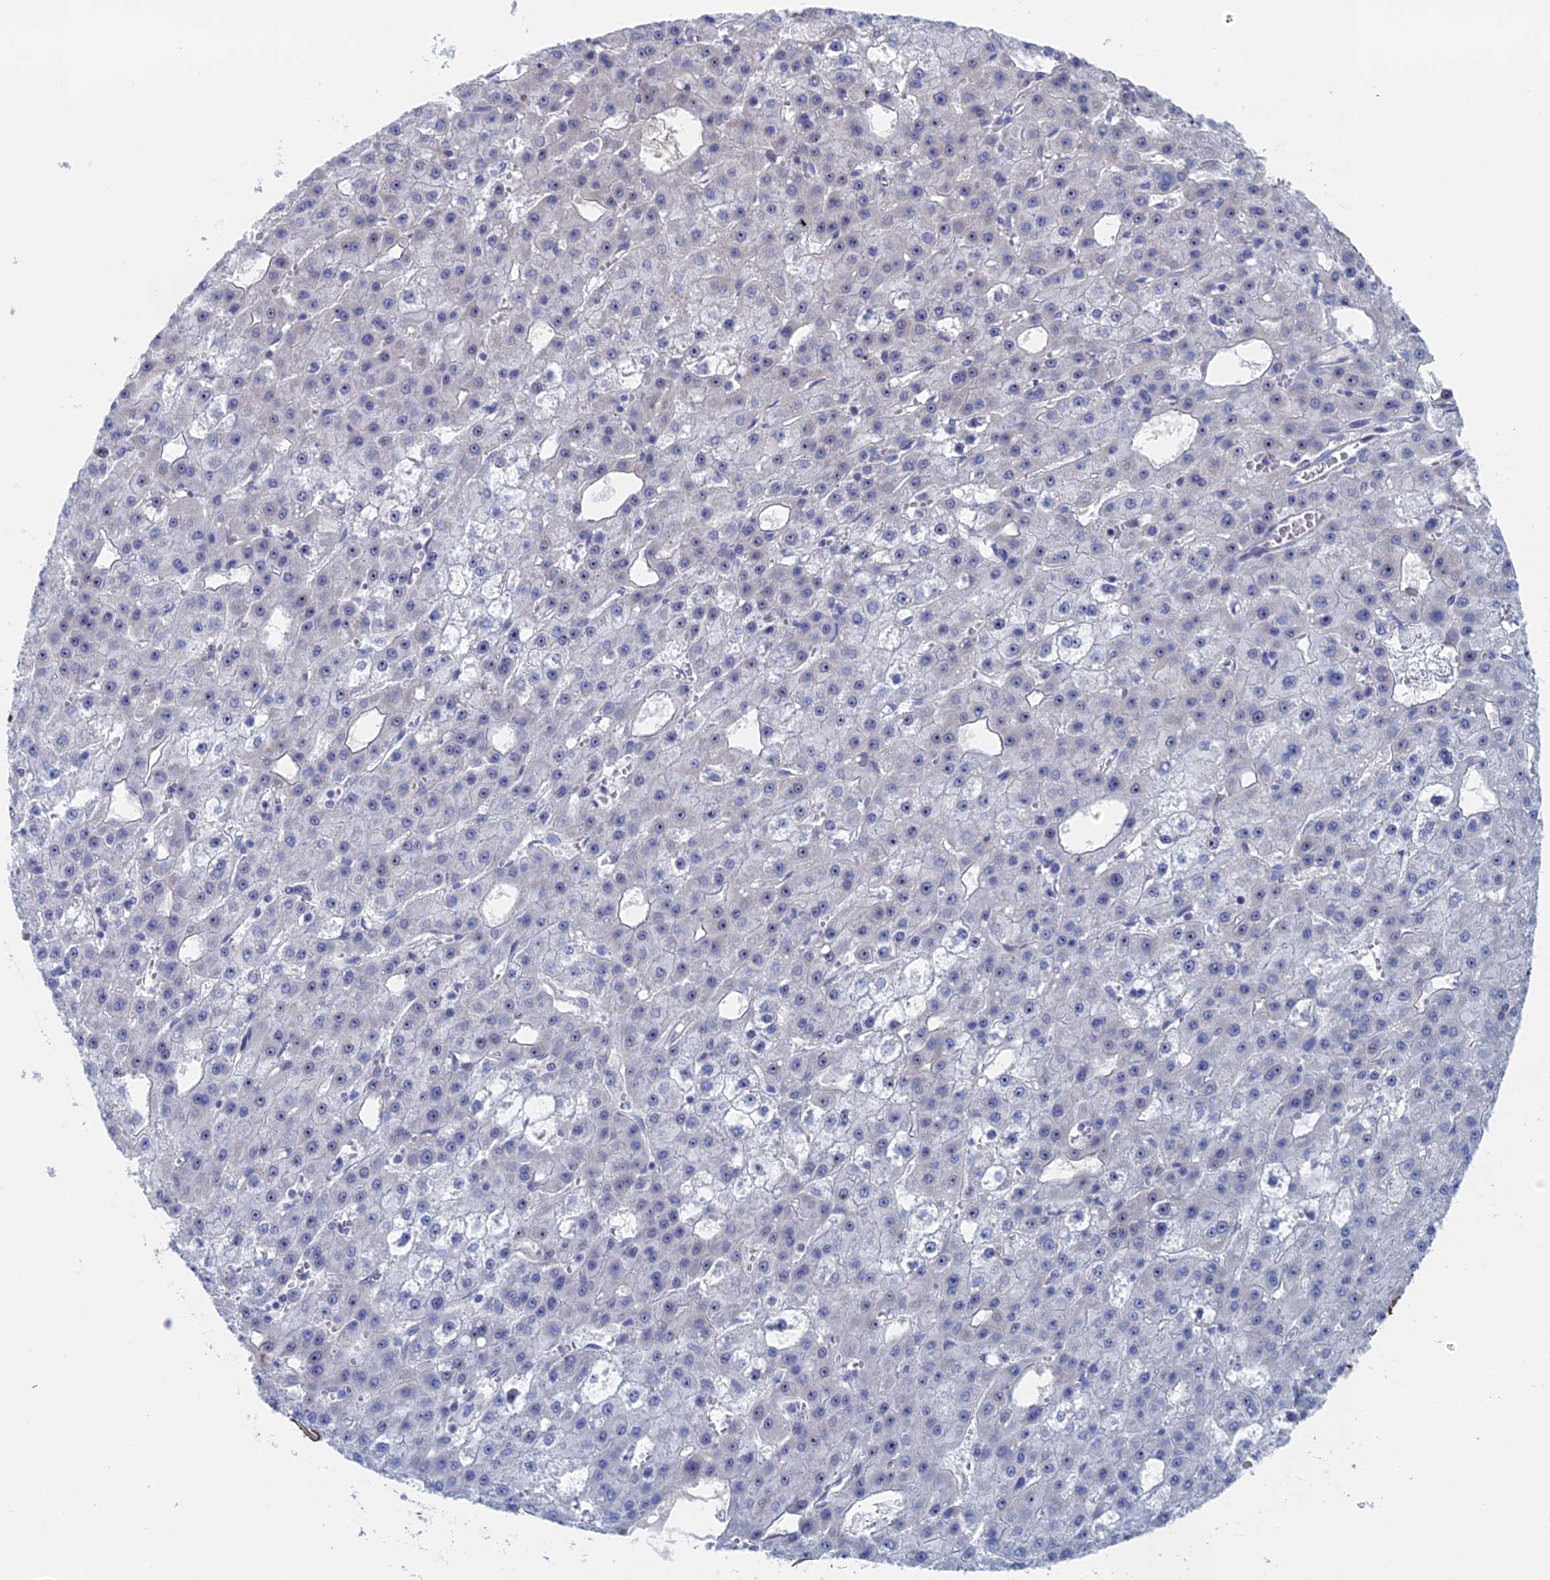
{"staining": {"intensity": "negative", "quantity": "none", "location": "none"}, "tissue": "liver cancer", "cell_type": "Tumor cells", "image_type": "cancer", "snomed": [{"axis": "morphology", "description": "Carcinoma, Hepatocellular, NOS"}, {"axis": "topography", "description": "Liver"}], "caption": "Human liver cancer stained for a protein using IHC exhibits no expression in tumor cells.", "gene": "IL7", "patient": {"sex": "male", "age": 47}}